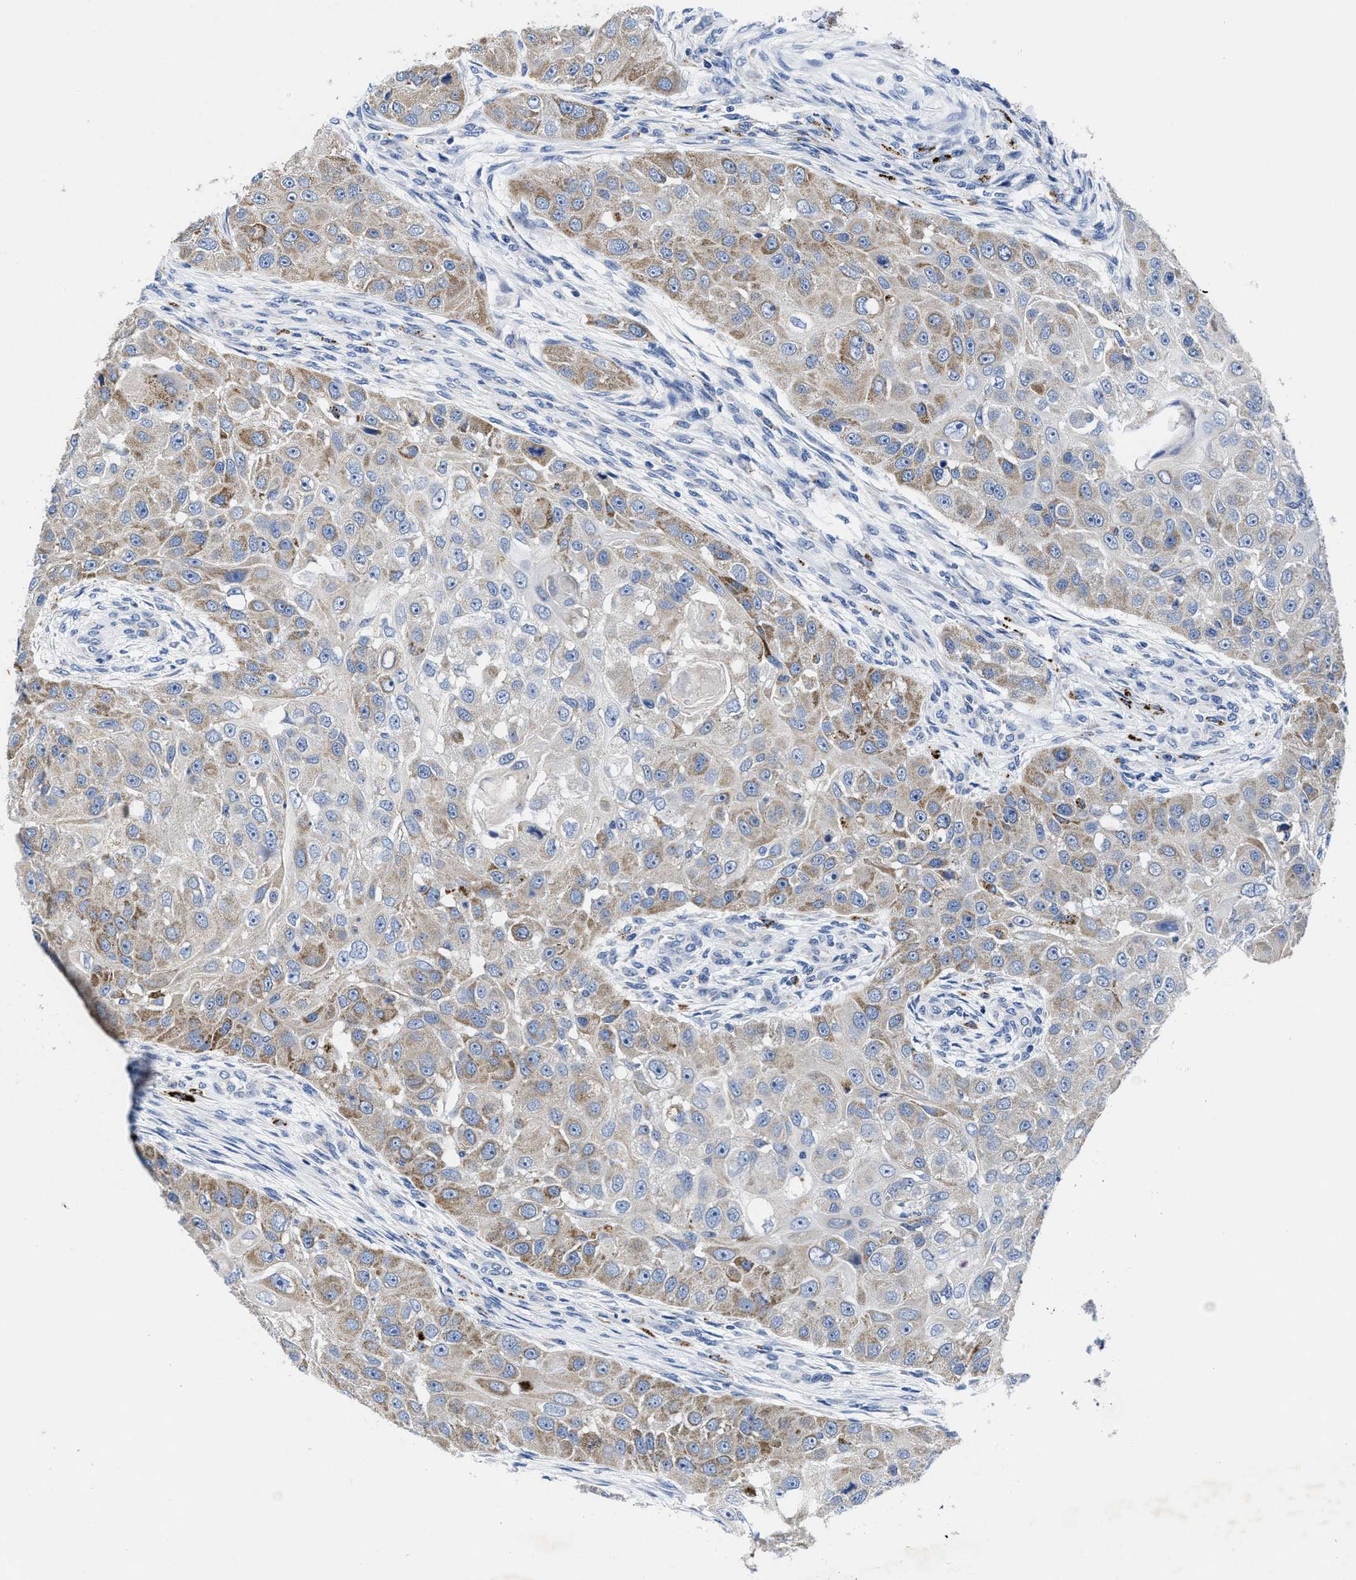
{"staining": {"intensity": "weak", "quantity": "25%-75%", "location": "cytoplasmic/membranous"}, "tissue": "head and neck cancer", "cell_type": "Tumor cells", "image_type": "cancer", "snomed": [{"axis": "morphology", "description": "Normal tissue, NOS"}, {"axis": "morphology", "description": "Squamous cell carcinoma, NOS"}, {"axis": "topography", "description": "Skeletal muscle"}, {"axis": "topography", "description": "Head-Neck"}], "caption": "This is a photomicrograph of immunohistochemistry (IHC) staining of head and neck cancer (squamous cell carcinoma), which shows weak expression in the cytoplasmic/membranous of tumor cells.", "gene": "TBRG4", "patient": {"sex": "male", "age": 51}}